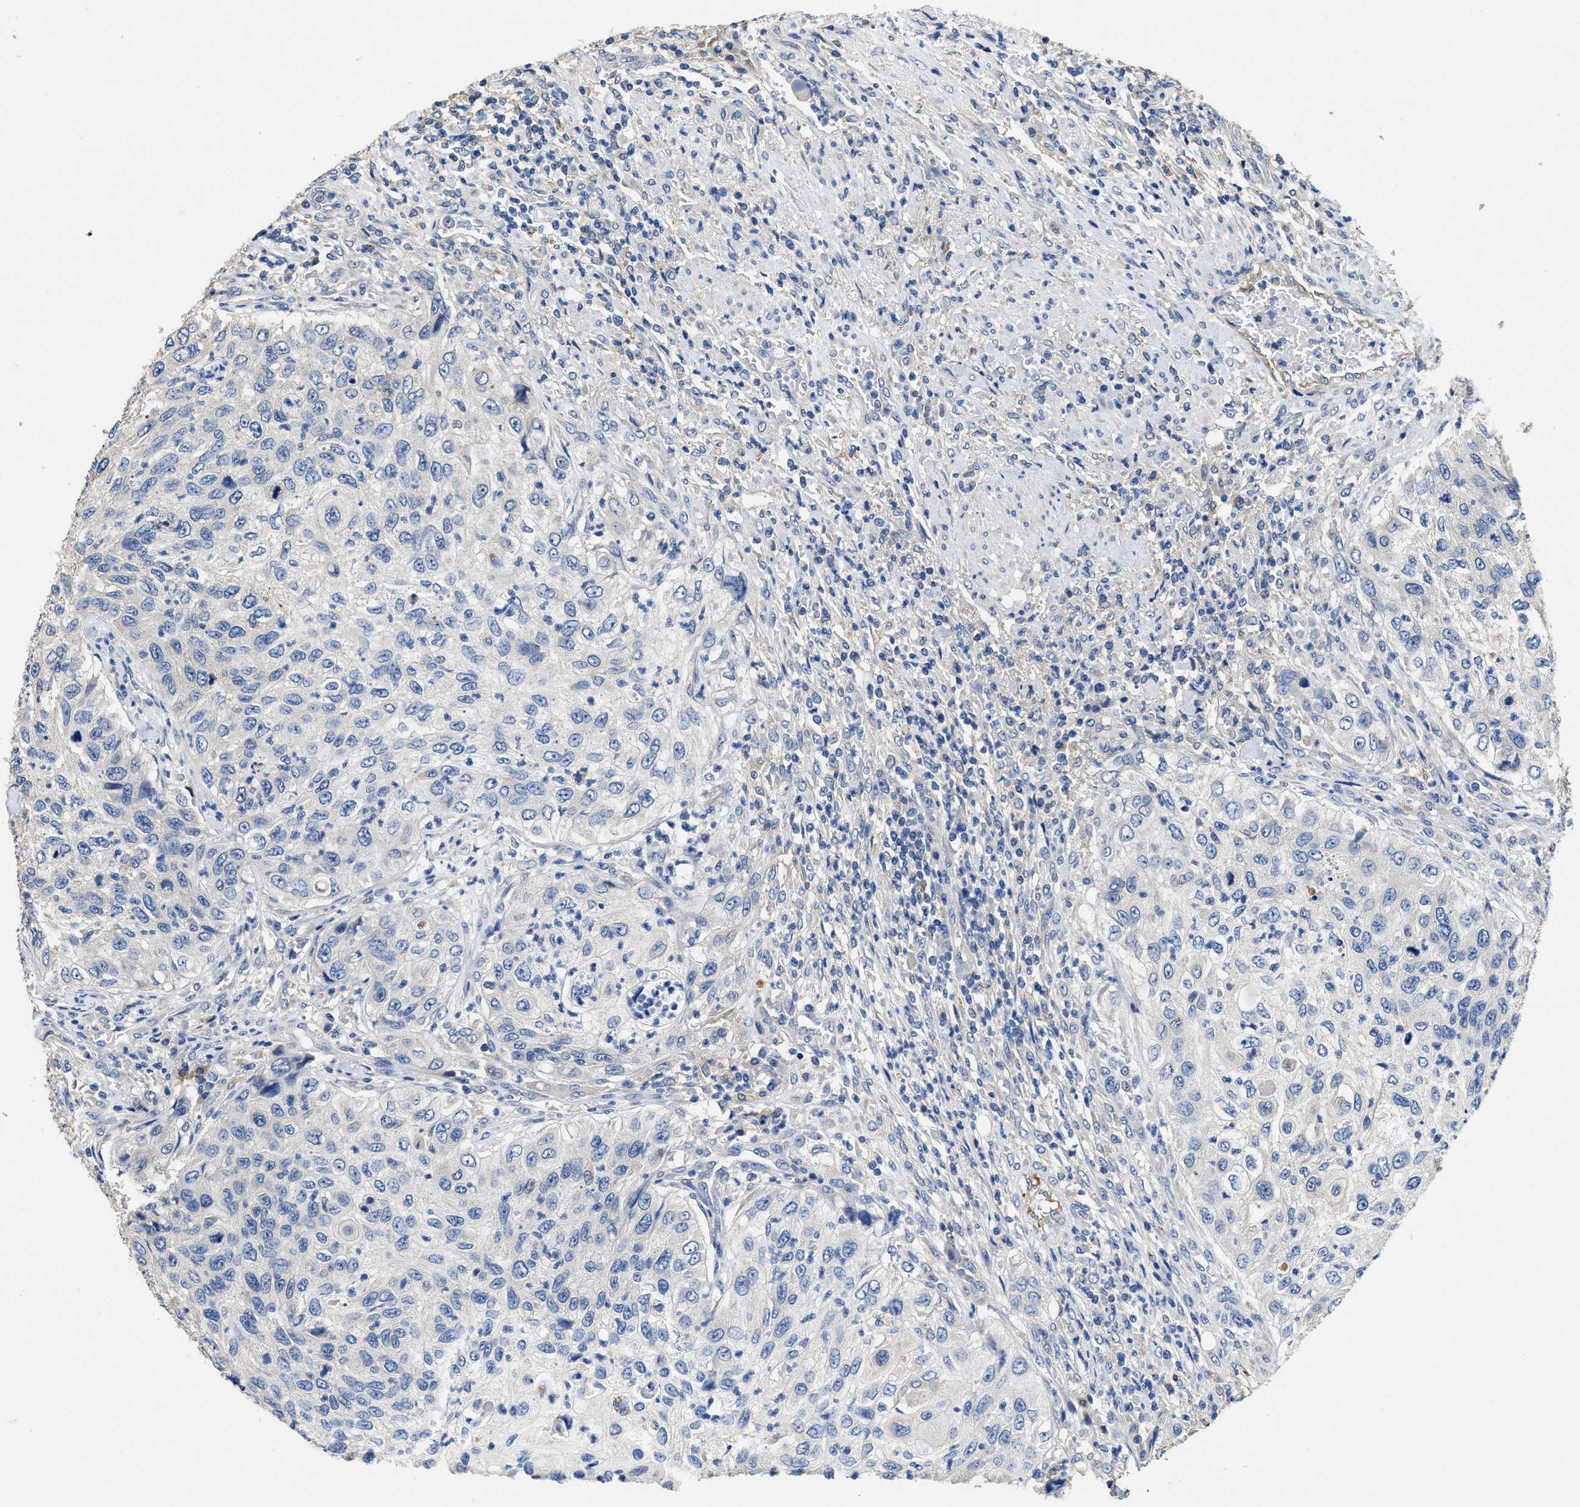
{"staining": {"intensity": "negative", "quantity": "none", "location": "none"}, "tissue": "urothelial cancer", "cell_type": "Tumor cells", "image_type": "cancer", "snomed": [{"axis": "morphology", "description": "Urothelial carcinoma, High grade"}, {"axis": "topography", "description": "Urinary bladder"}], "caption": "High magnification brightfield microscopy of urothelial cancer stained with DAB (3,3'-diaminobenzidine) (brown) and counterstained with hematoxylin (blue): tumor cells show no significant positivity.", "gene": "PEG10", "patient": {"sex": "female", "age": 60}}